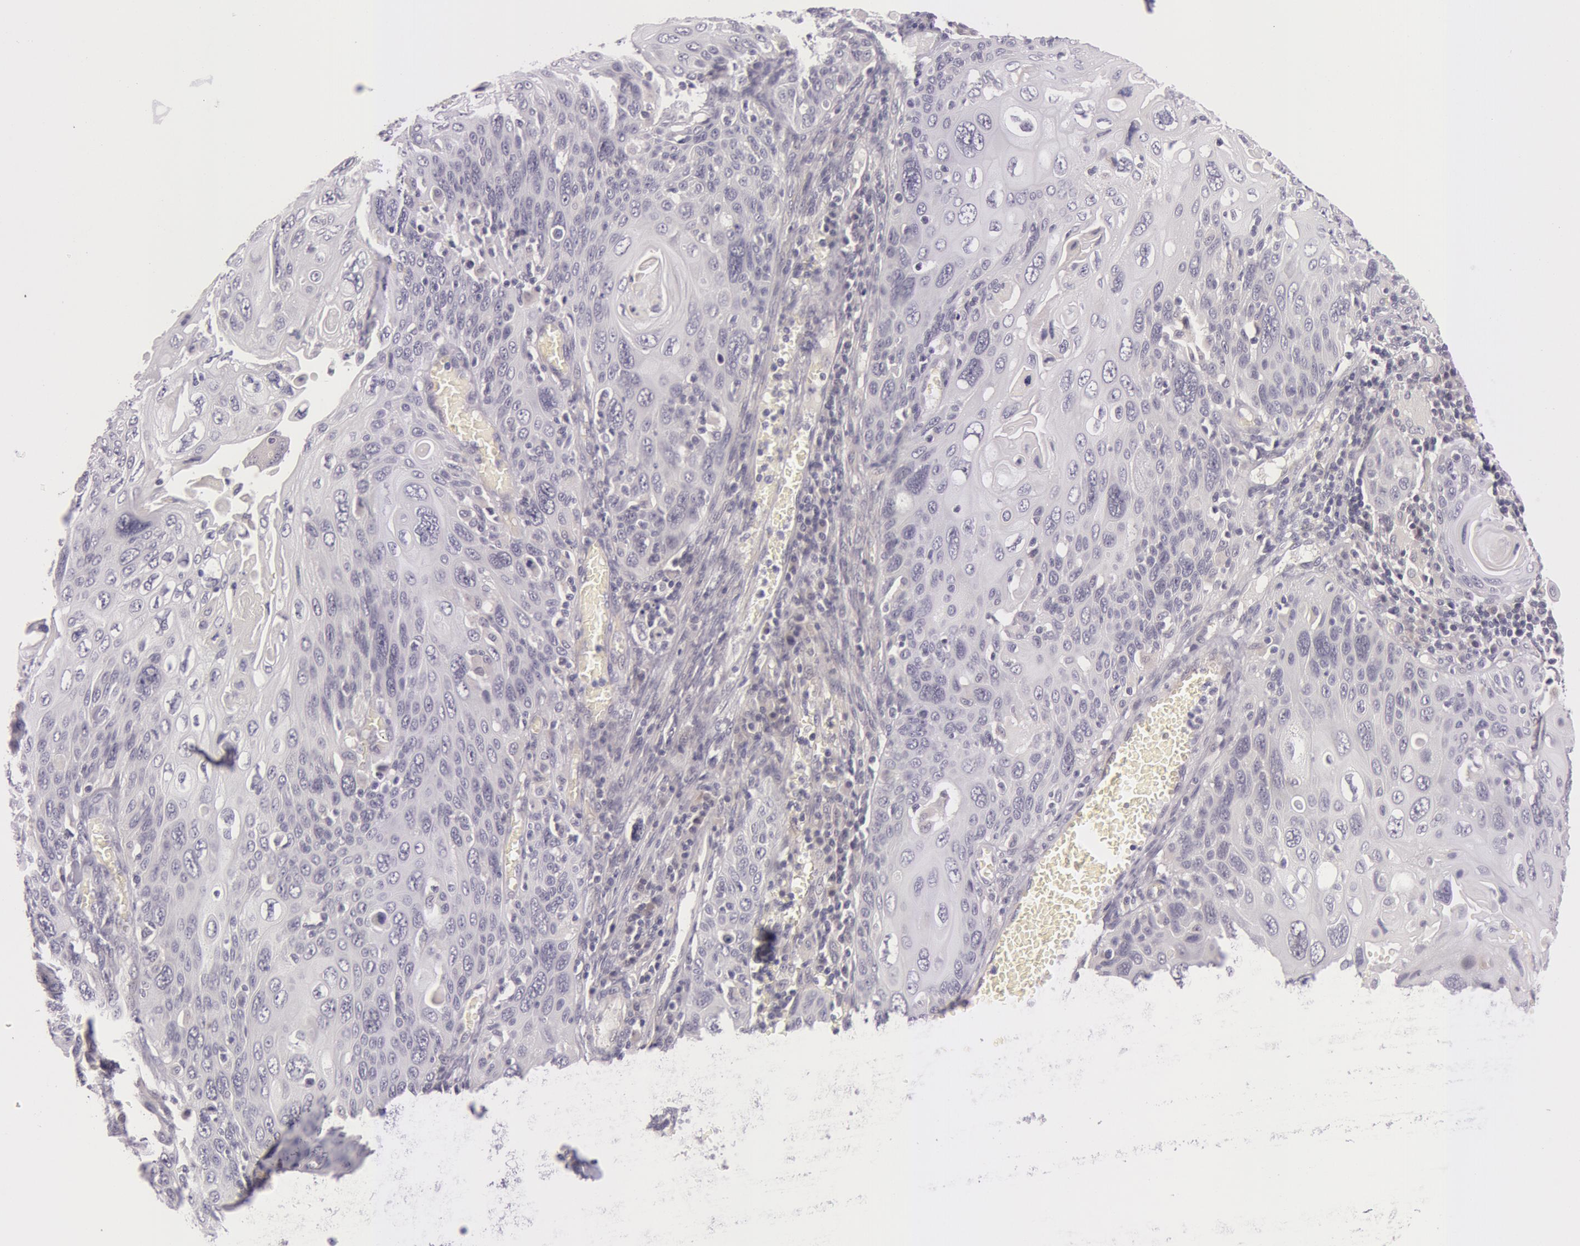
{"staining": {"intensity": "negative", "quantity": "none", "location": "none"}, "tissue": "cervical cancer", "cell_type": "Tumor cells", "image_type": "cancer", "snomed": [{"axis": "morphology", "description": "Squamous cell carcinoma, NOS"}, {"axis": "topography", "description": "Cervix"}], "caption": "DAB immunohistochemical staining of cervical cancer (squamous cell carcinoma) demonstrates no significant positivity in tumor cells. Brightfield microscopy of immunohistochemistry stained with DAB (brown) and hematoxylin (blue), captured at high magnification.", "gene": "RBMY1F", "patient": {"sex": "female", "age": 54}}